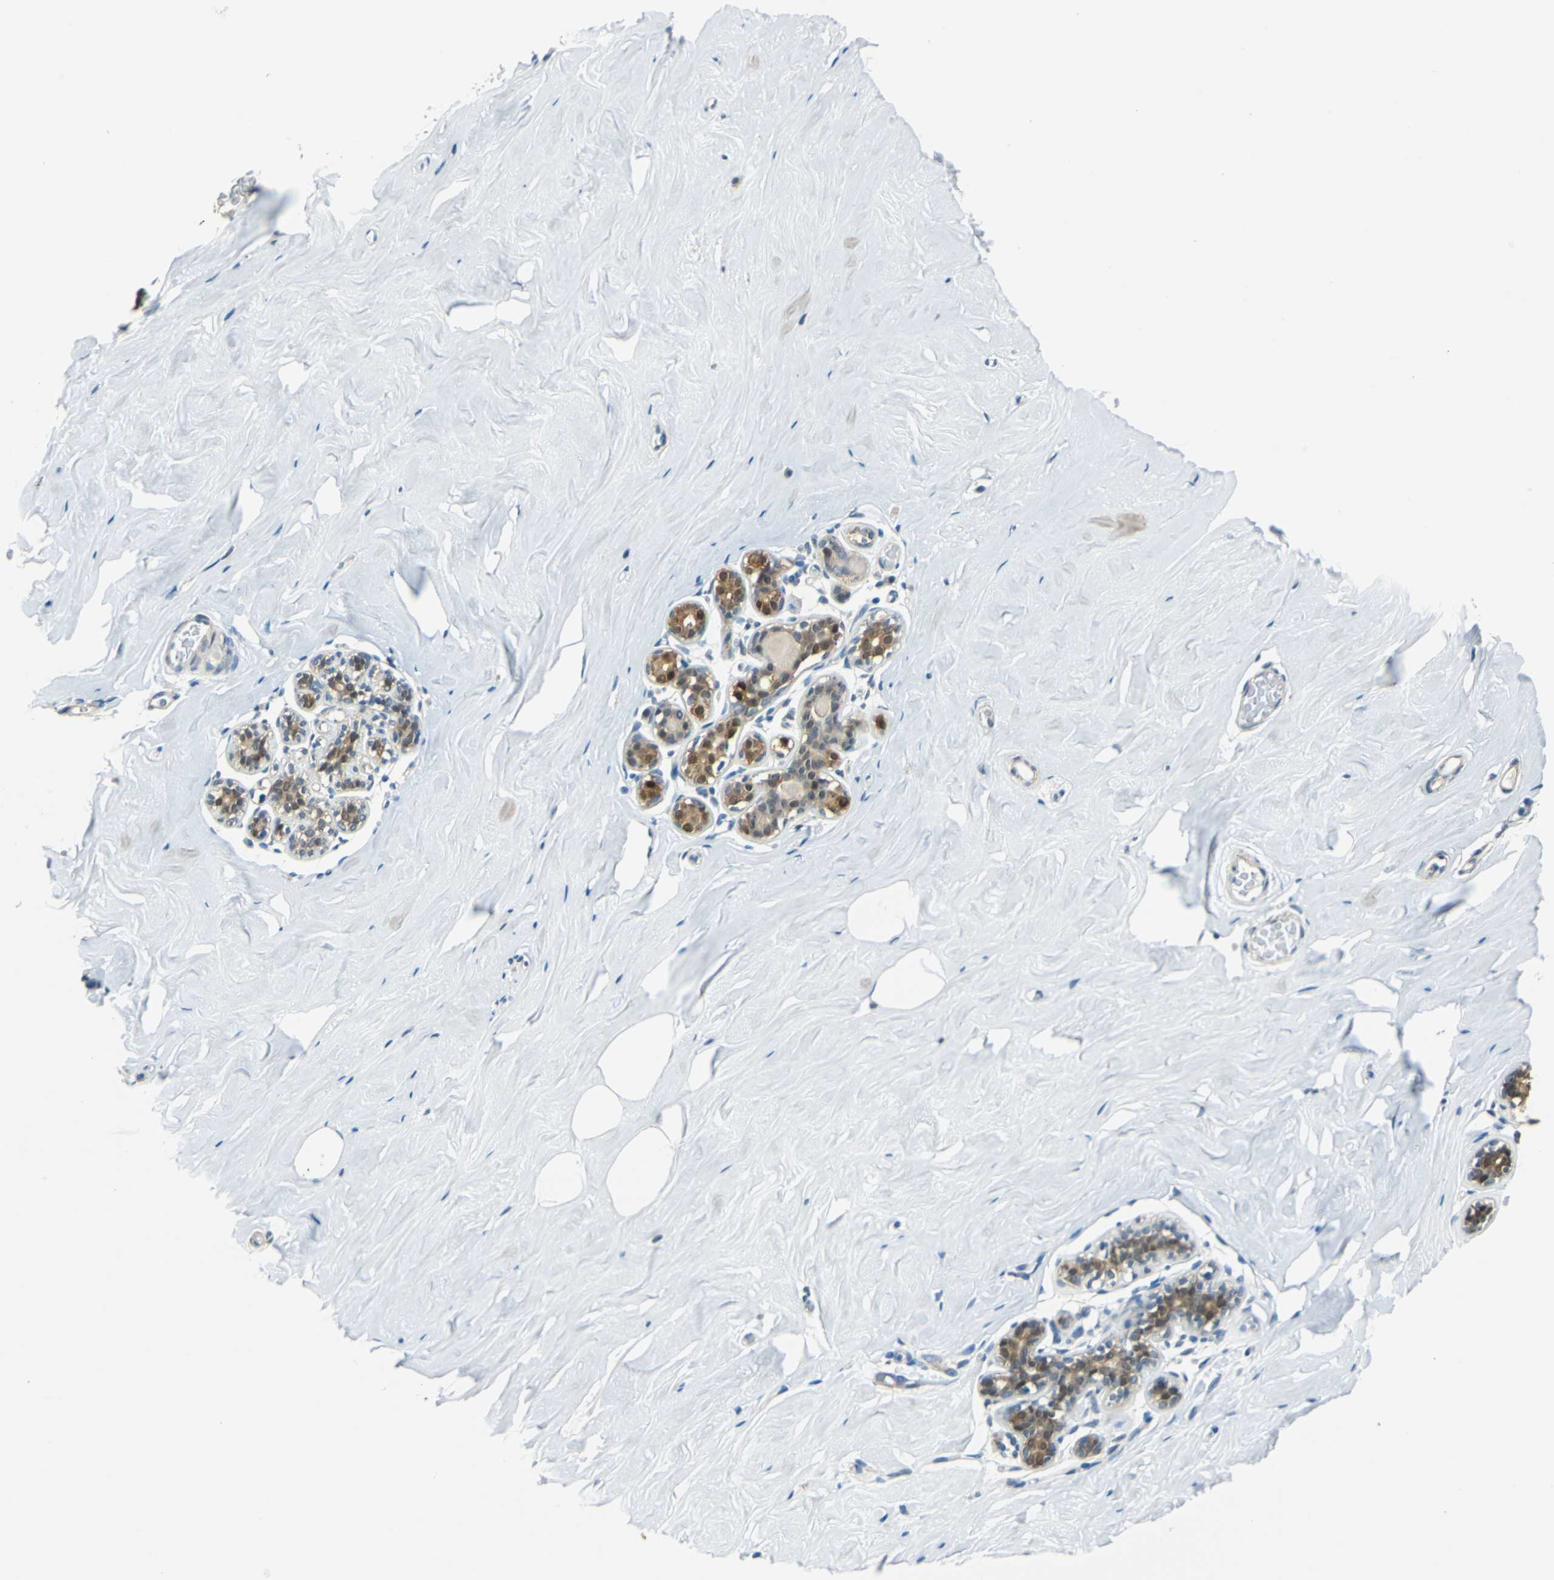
{"staining": {"intensity": "negative", "quantity": "none", "location": "none"}, "tissue": "breast", "cell_type": "Adipocytes", "image_type": "normal", "snomed": [{"axis": "morphology", "description": "Normal tissue, NOS"}, {"axis": "topography", "description": "Breast"}], "caption": "This is a micrograph of immunohistochemistry (IHC) staining of normal breast, which shows no positivity in adipocytes.", "gene": "FKBP4", "patient": {"sex": "female", "age": 75}}